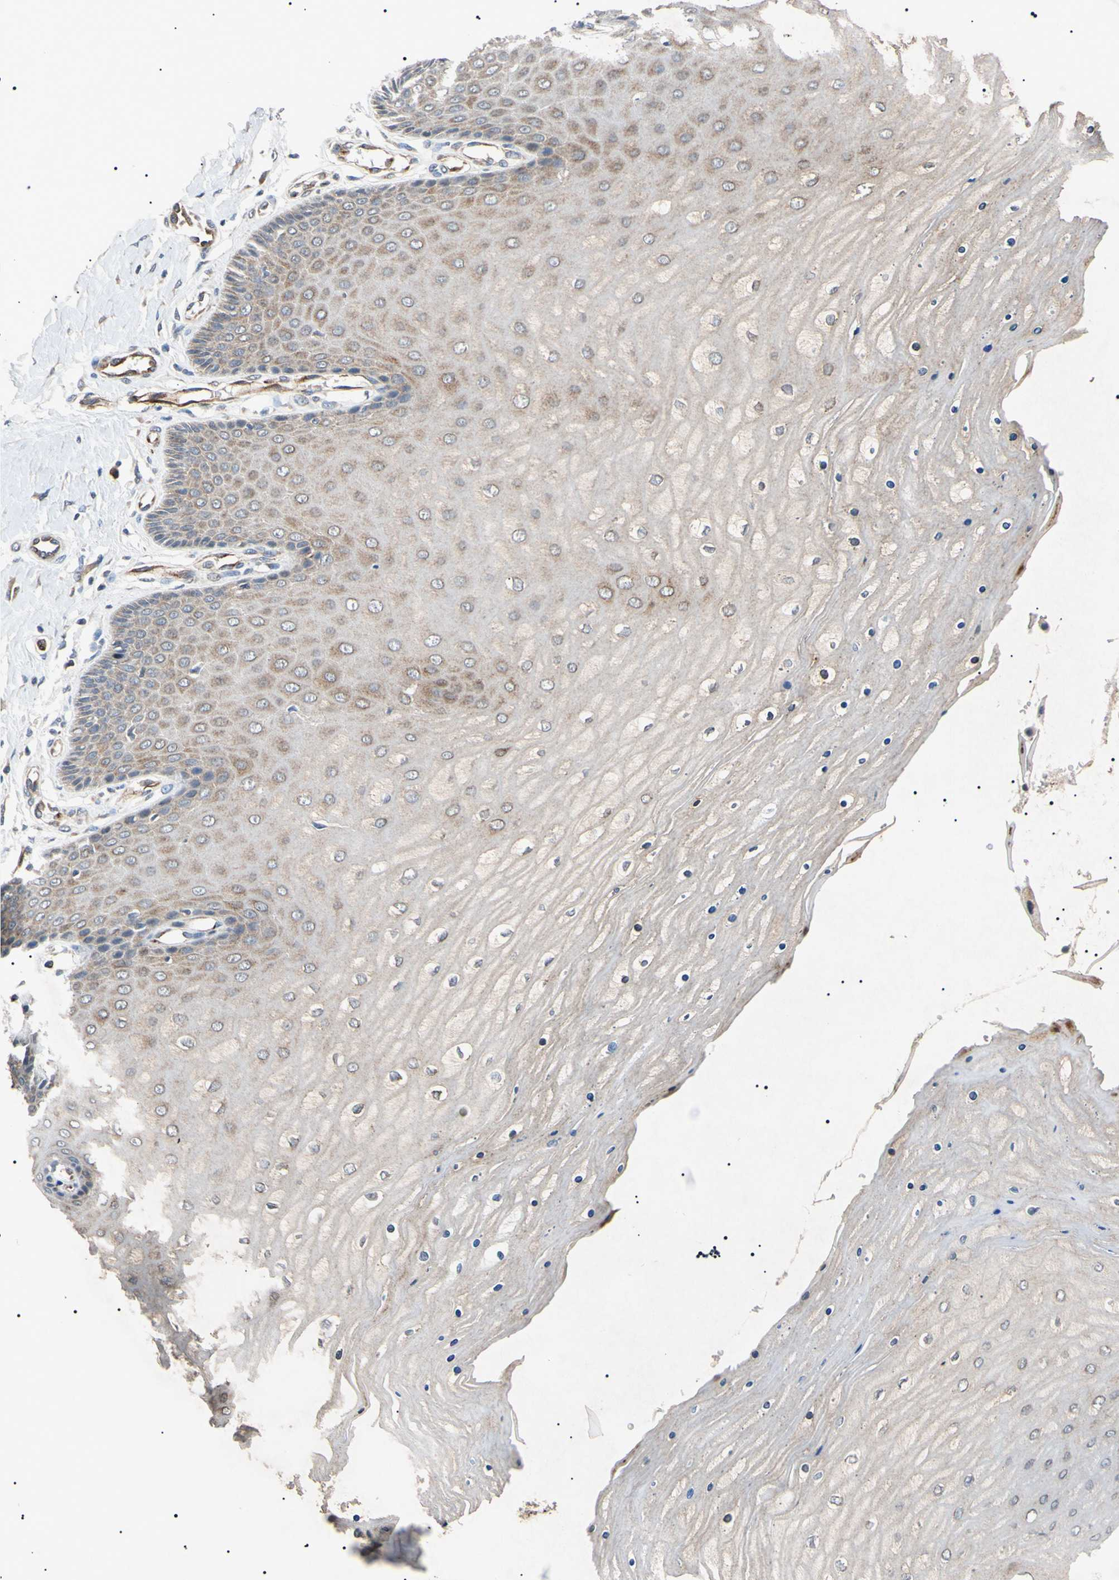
{"staining": {"intensity": "moderate", "quantity": ">75%", "location": "cytoplasmic/membranous"}, "tissue": "cervix", "cell_type": "Glandular cells", "image_type": "normal", "snomed": [{"axis": "morphology", "description": "Normal tissue, NOS"}, {"axis": "topography", "description": "Cervix"}], "caption": "The photomicrograph reveals immunohistochemical staining of normal cervix. There is moderate cytoplasmic/membranous positivity is identified in about >75% of glandular cells. (DAB IHC with brightfield microscopy, high magnification).", "gene": "TUBB4A", "patient": {"sex": "female", "age": 55}}